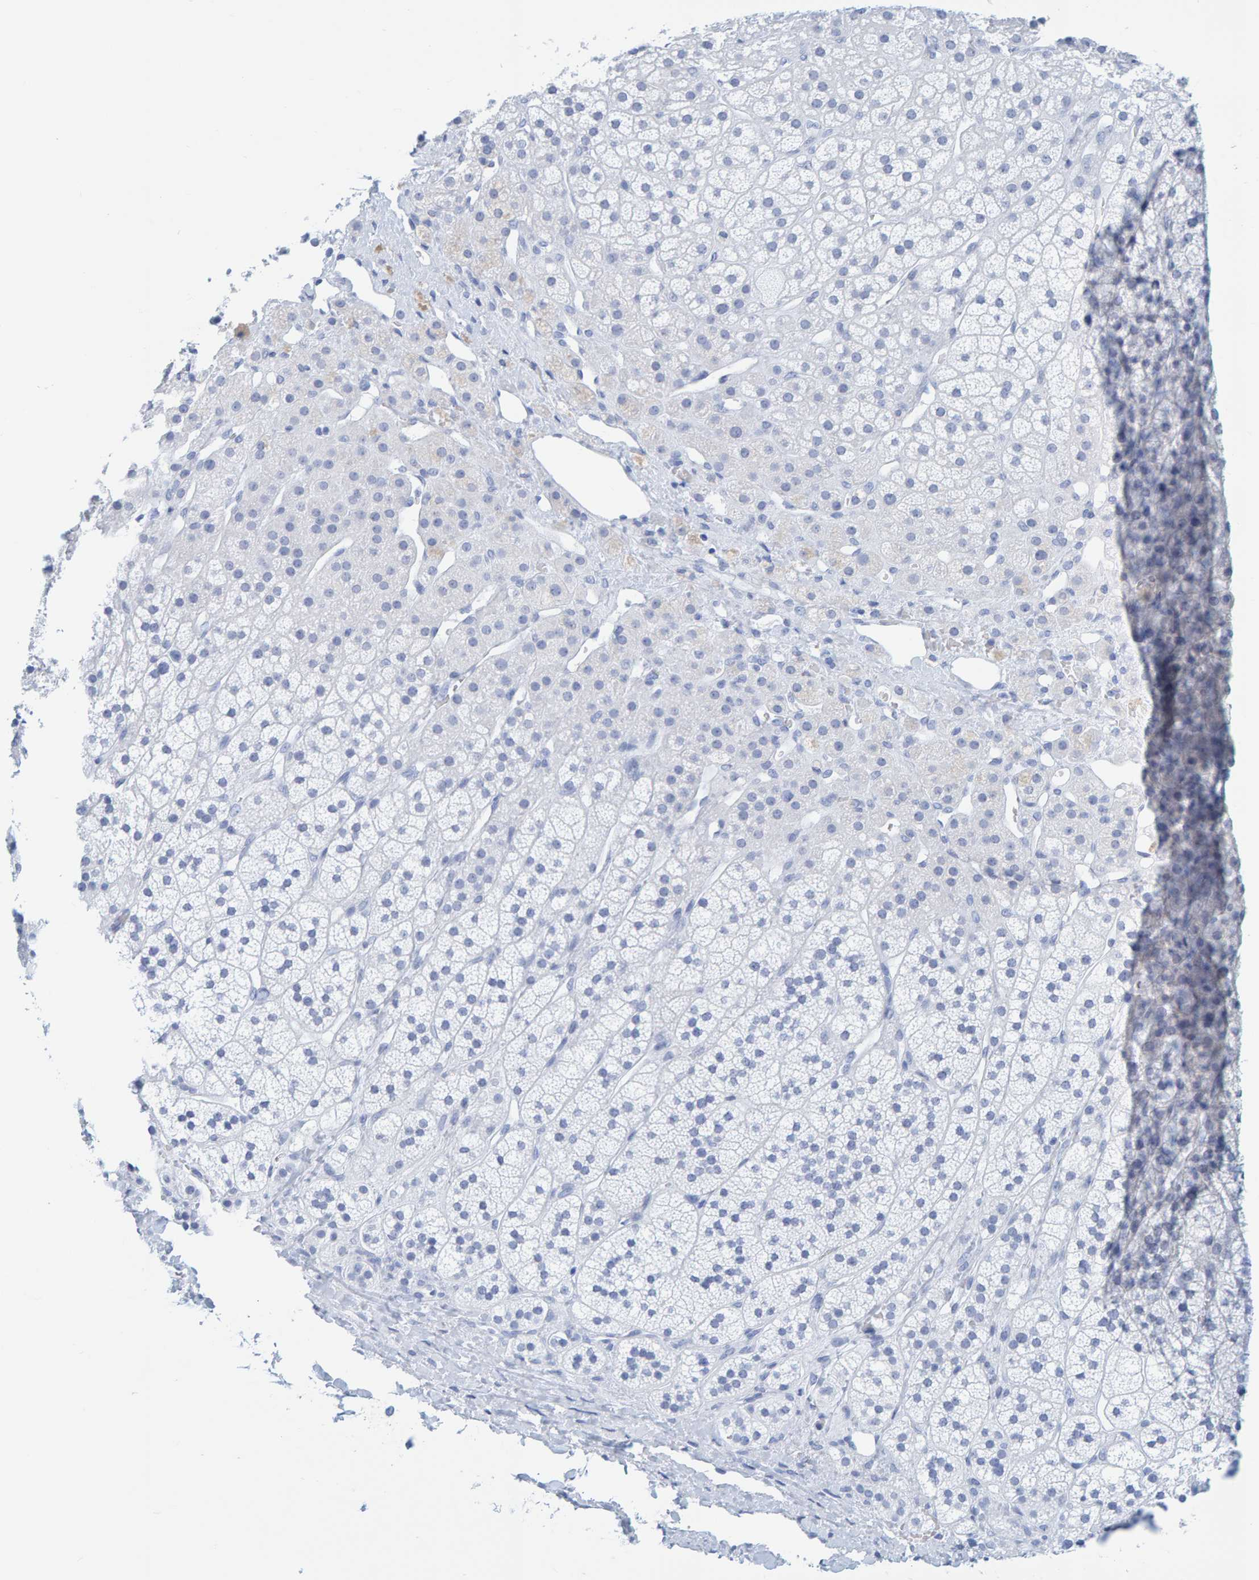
{"staining": {"intensity": "negative", "quantity": "none", "location": "none"}, "tissue": "adrenal gland", "cell_type": "Glandular cells", "image_type": "normal", "snomed": [{"axis": "morphology", "description": "Normal tissue, NOS"}, {"axis": "topography", "description": "Adrenal gland"}], "caption": "Immunohistochemistry photomicrograph of normal adrenal gland: human adrenal gland stained with DAB demonstrates no significant protein expression in glandular cells.", "gene": "SFTPC", "patient": {"sex": "male", "age": 56}}